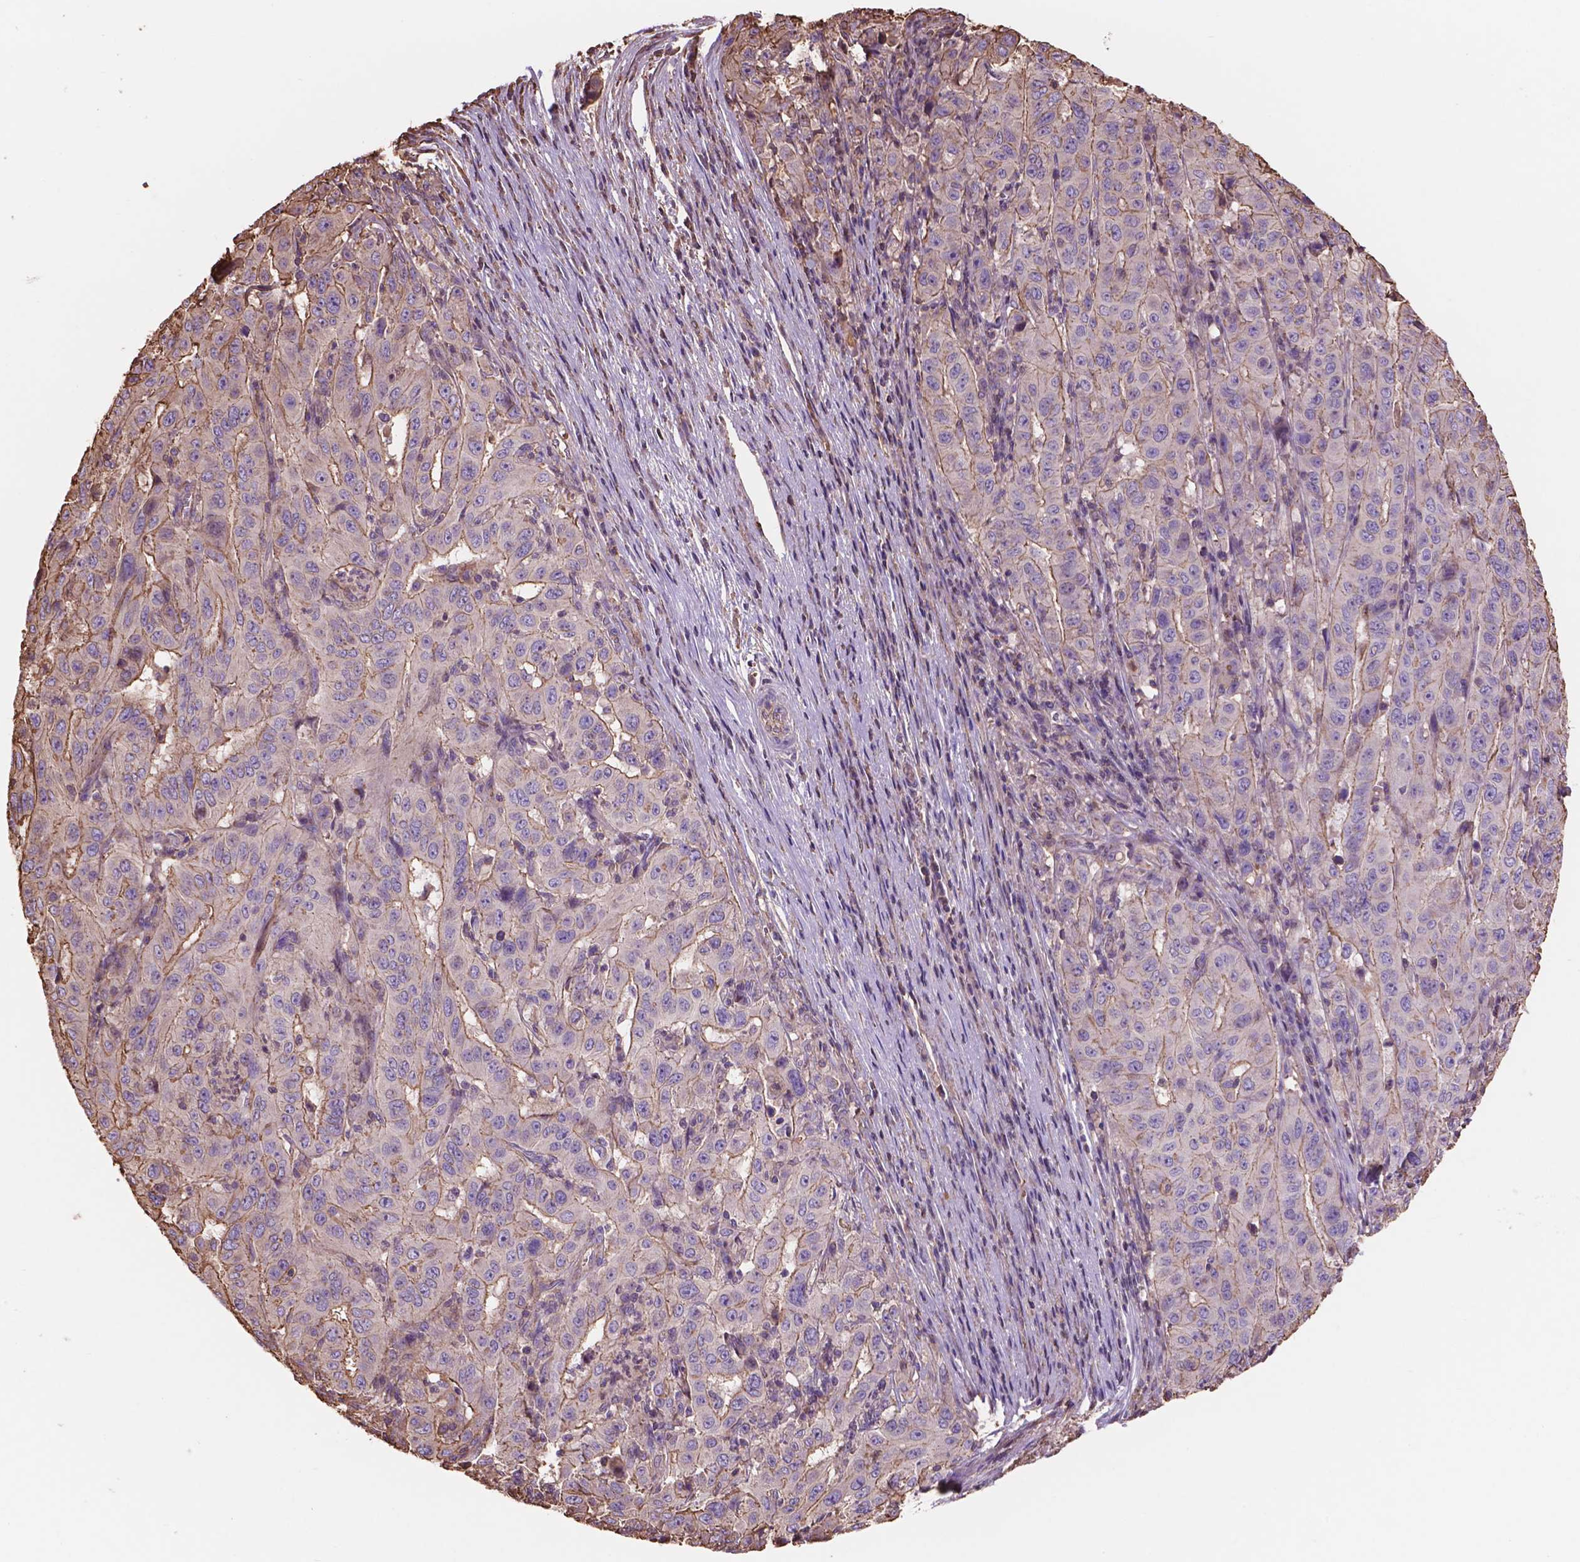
{"staining": {"intensity": "moderate", "quantity": "25%-75%", "location": "cytoplasmic/membranous"}, "tissue": "pancreatic cancer", "cell_type": "Tumor cells", "image_type": "cancer", "snomed": [{"axis": "morphology", "description": "Adenocarcinoma, NOS"}, {"axis": "topography", "description": "Pancreas"}], "caption": "The micrograph demonstrates immunohistochemical staining of pancreatic adenocarcinoma. There is moderate cytoplasmic/membranous staining is present in about 25%-75% of tumor cells.", "gene": "NIPA2", "patient": {"sex": "male", "age": 63}}